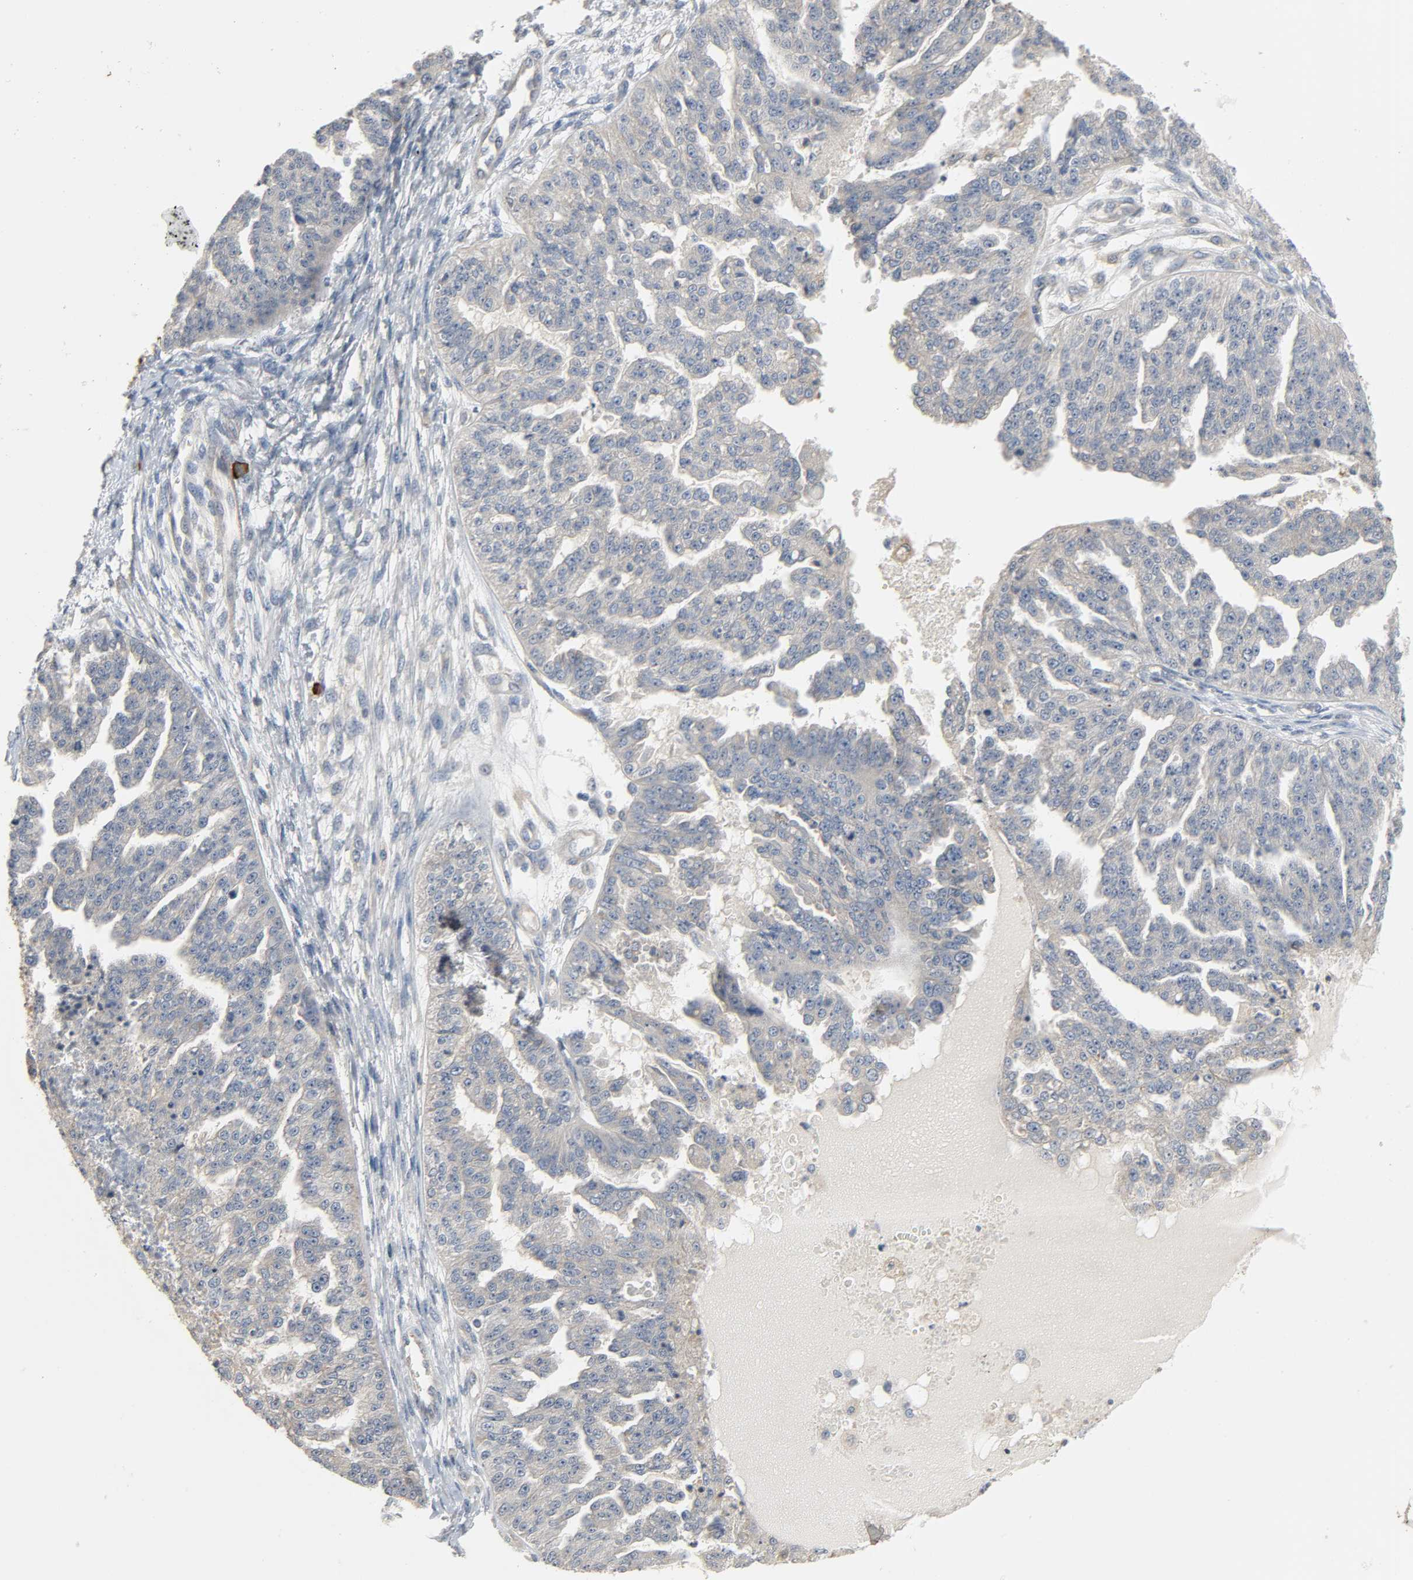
{"staining": {"intensity": "negative", "quantity": "none", "location": "none"}, "tissue": "ovarian cancer", "cell_type": "Tumor cells", "image_type": "cancer", "snomed": [{"axis": "morphology", "description": "Cystadenocarcinoma, serous, NOS"}, {"axis": "topography", "description": "Ovary"}], "caption": "Immunohistochemistry (IHC) of human ovarian serous cystadenocarcinoma displays no positivity in tumor cells.", "gene": "LIMCH1", "patient": {"sex": "female", "age": 58}}